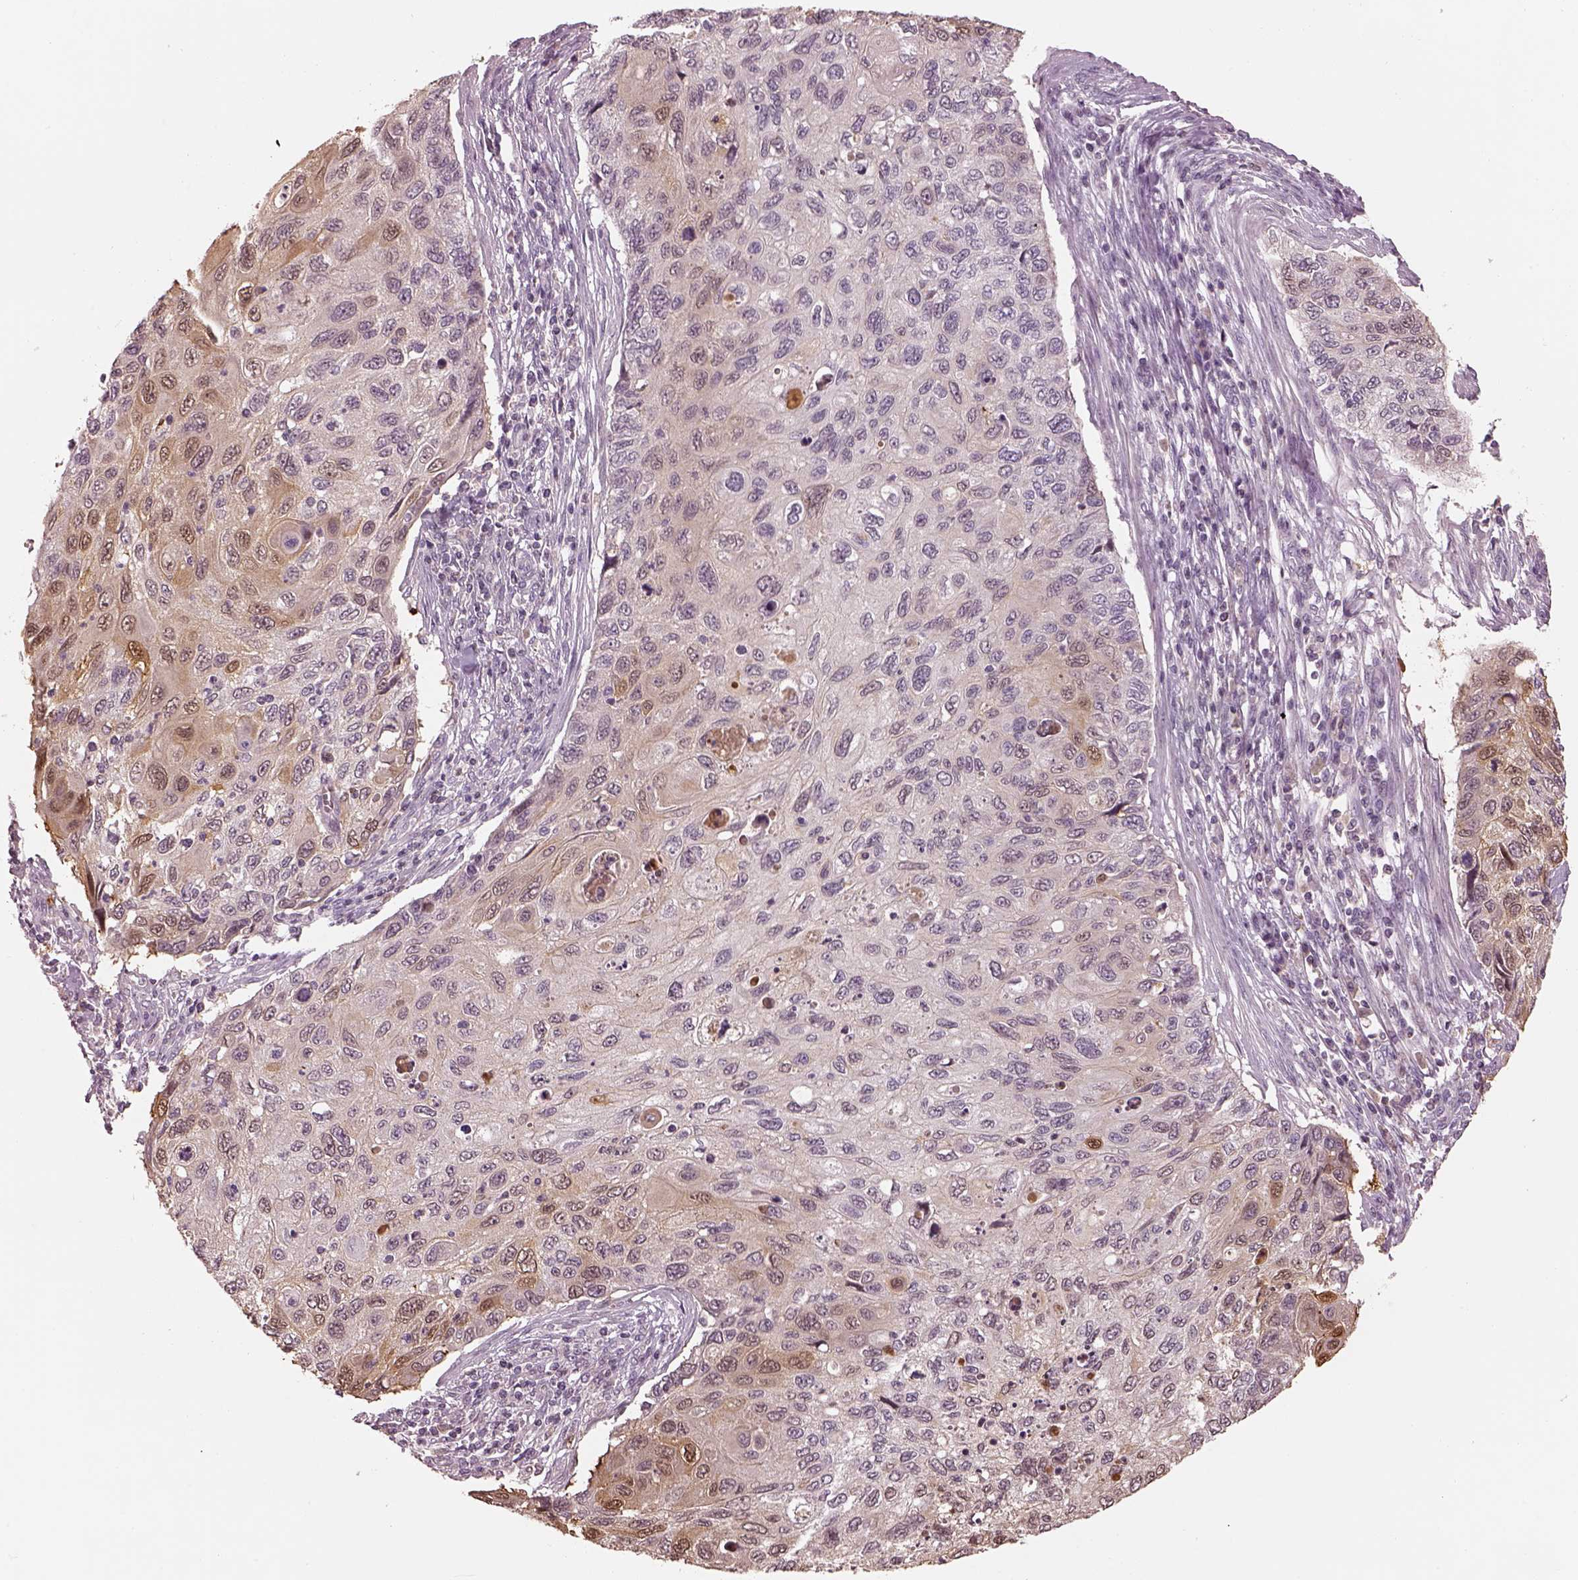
{"staining": {"intensity": "weak", "quantity": ">75%", "location": "cytoplasmic/membranous"}, "tissue": "cervical cancer", "cell_type": "Tumor cells", "image_type": "cancer", "snomed": [{"axis": "morphology", "description": "Squamous cell carcinoma, NOS"}, {"axis": "topography", "description": "Cervix"}], "caption": "This histopathology image reveals squamous cell carcinoma (cervical) stained with immunohistochemistry to label a protein in brown. The cytoplasmic/membranous of tumor cells show weak positivity for the protein. Nuclei are counter-stained blue.", "gene": "TLX3", "patient": {"sex": "female", "age": 70}}